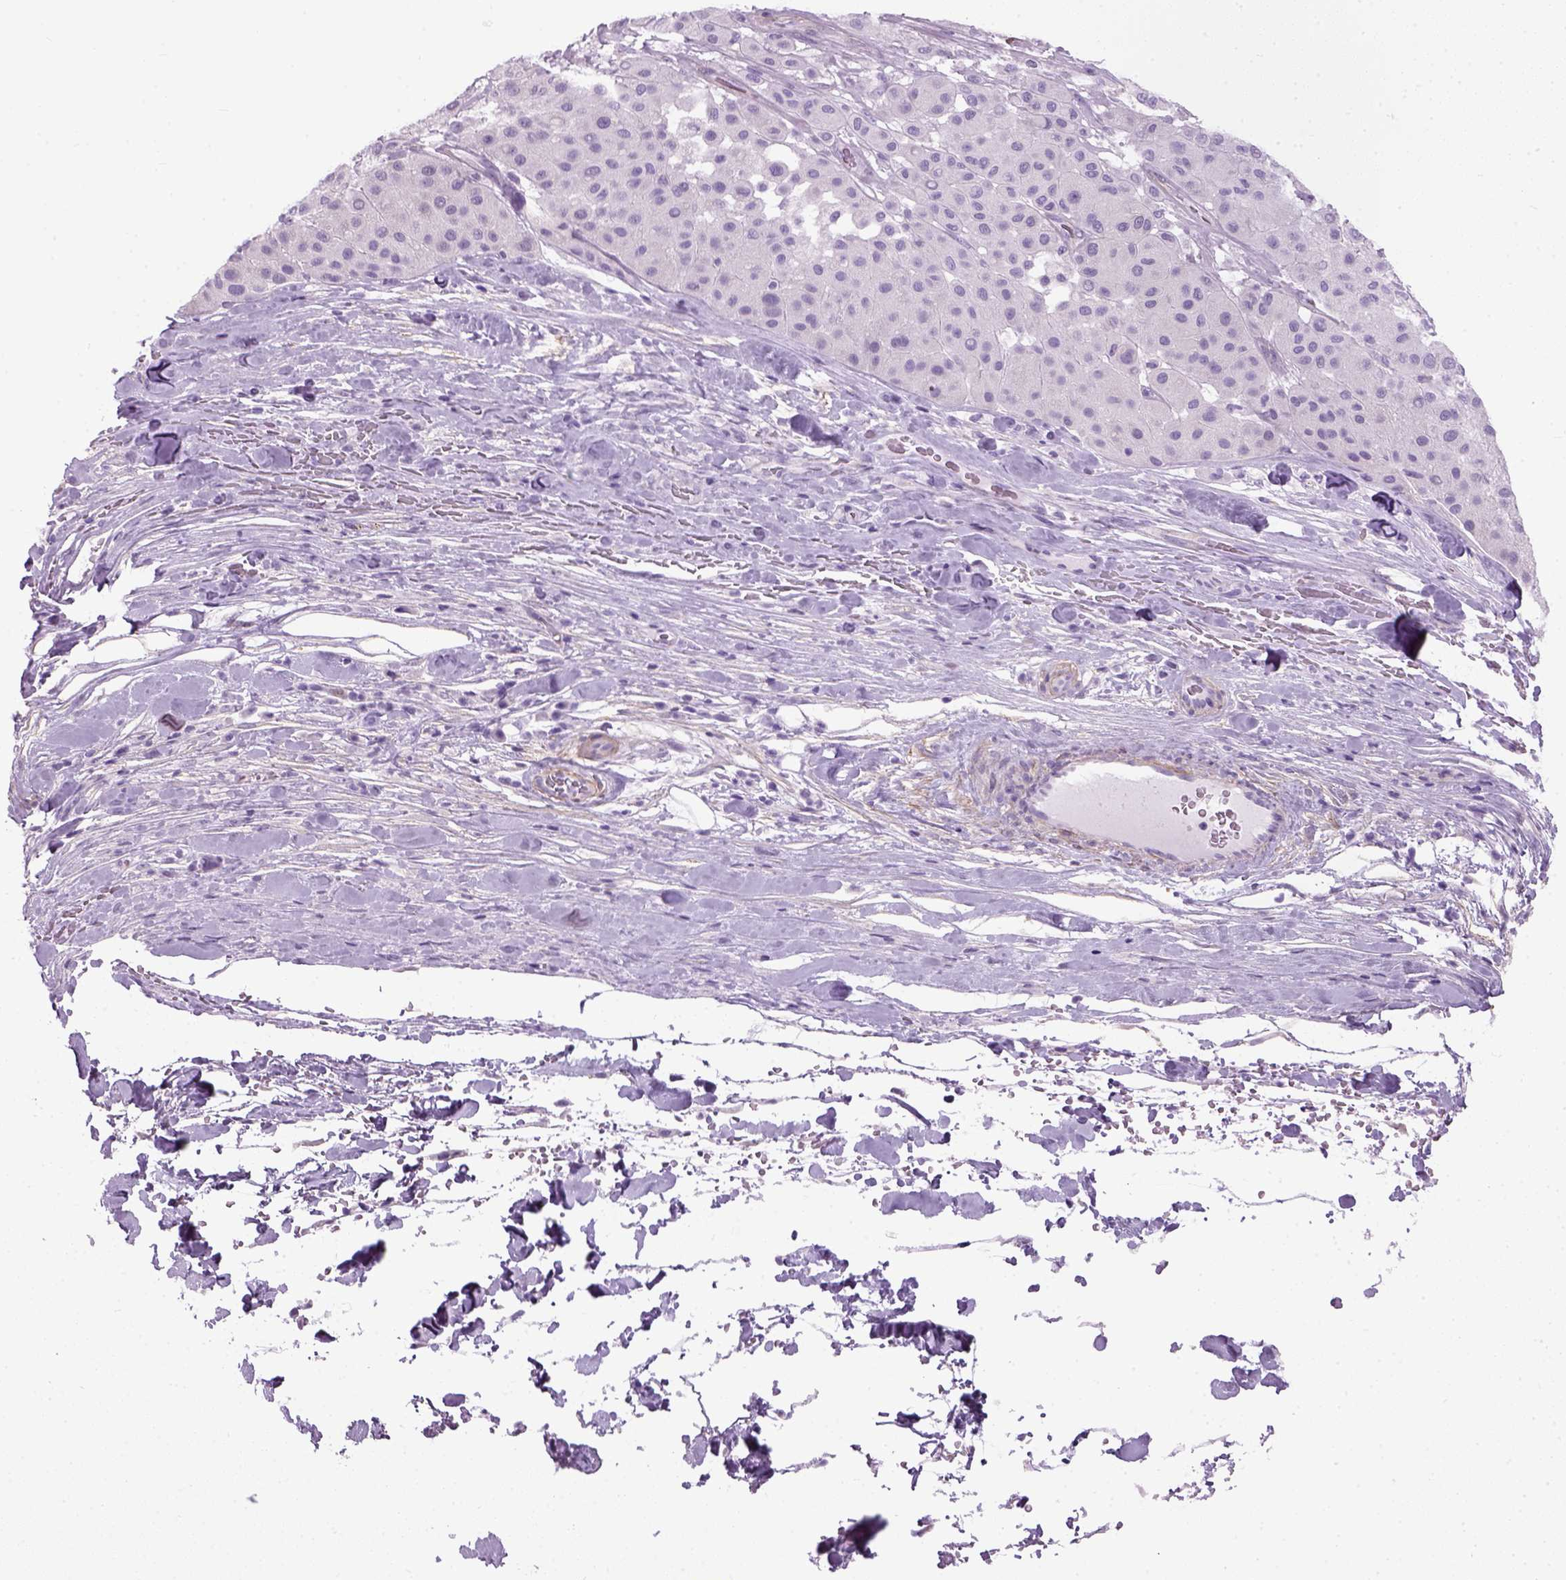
{"staining": {"intensity": "negative", "quantity": "none", "location": "none"}, "tissue": "melanoma", "cell_type": "Tumor cells", "image_type": "cancer", "snomed": [{"axis": "morphology", "description": "Malignant melanoma, Metastatic site"}, {"axis": "topography", "description": "Smooth muscle"}], "caption": "IHC of melanoma displays no staining in tumor cells. Brightfield microscopy of IHC stained with DAB (3,3'-diaminobenzidine) (brown) and hematoxylin (blue), captured at high magnification.", "gene": "FAM161A", "patient": {"sex": "male", "age": 41}}